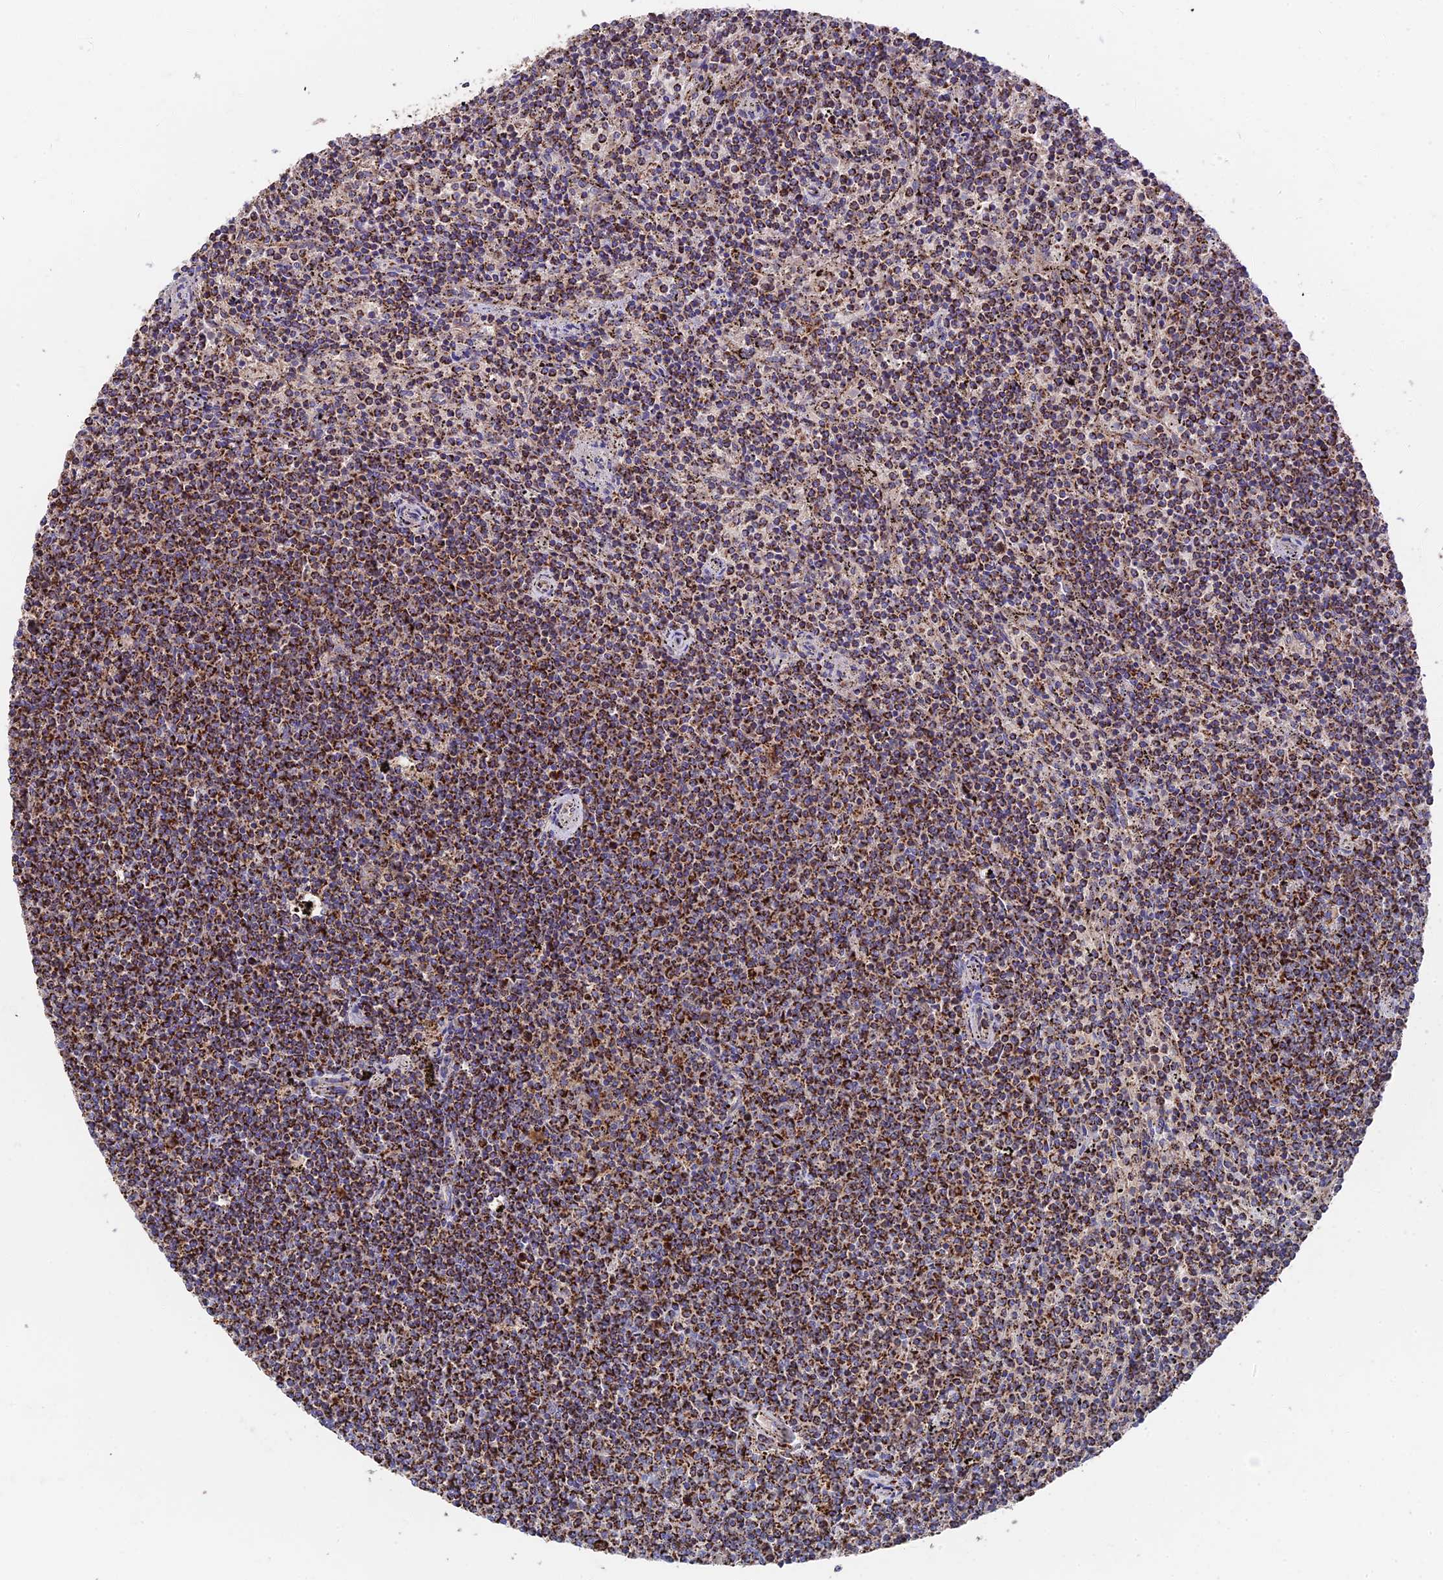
{"staining": {"intensity": "strong", "quantity": ">75%", "location": "cytoplasmic/membranous"}, "tissue": "lymphoma", "cell_type": "Tumor cells", "image_type": "cancer", "snomed": [{"axis": "morphology", "description": "Malignant lymphoma, non-Hodgkin's type, Low grade"}, {"axis": "topography", "description": "Spleen"}], "caption": "This photomicrograph exhibits immunohistochemistry staining of human low-grade malignant lymphoma, non-Hodgkin's type, with high strong cytoplasmic/membranous expression in about >75% of tumor cells.", "gene": "HAUS8", "patient": {"sex": "female", "age": 50}}